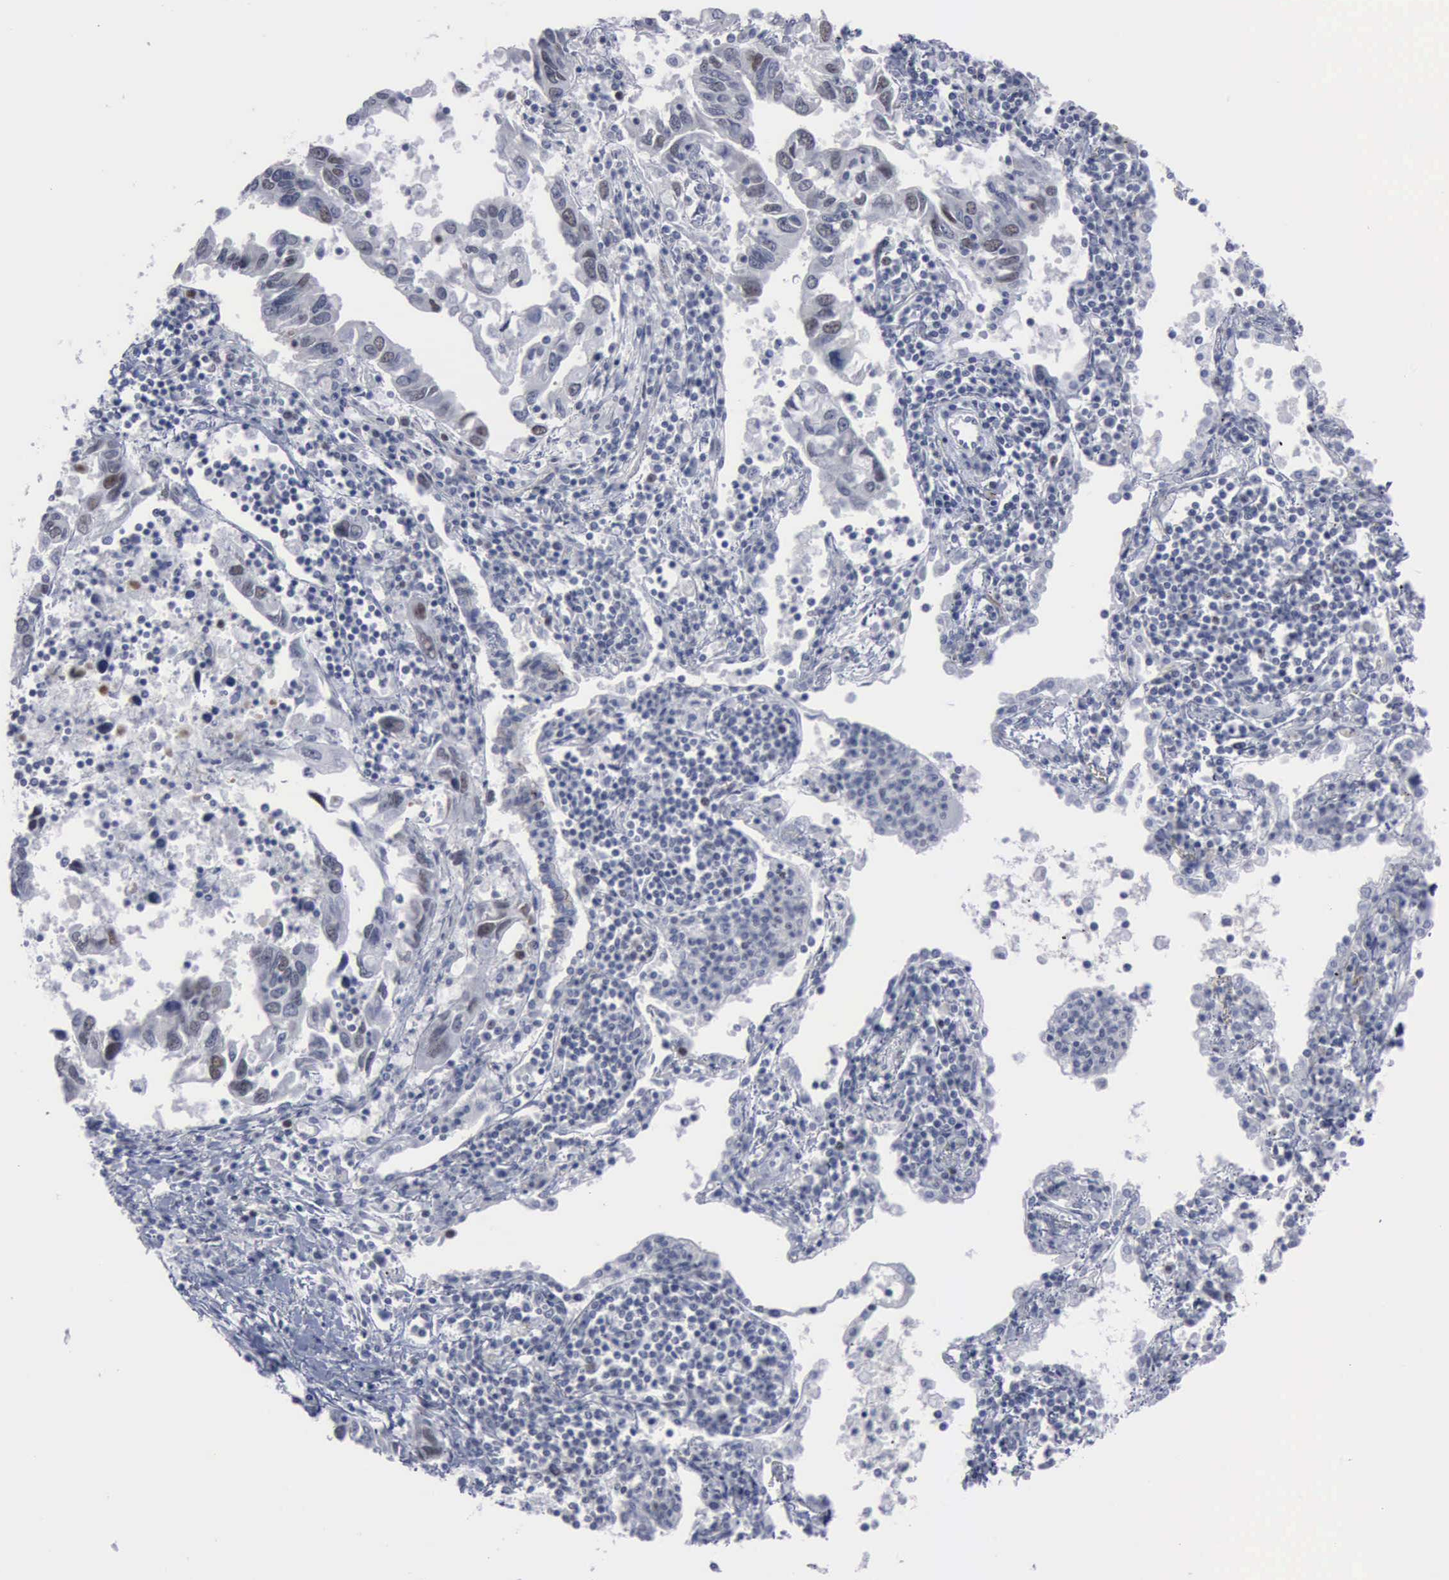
{"staining": {"intensity": "moderate", "quantity": "<25%", "location": "nuclear"}, "tissue": "lung cancer", "cell_type": "Tumor cells", "image_type": "cancer", "snomed": [{"axis": "morphology", "description": "Adenocarcinoma, NOS"}, {"axis": "topography", "description": "Lung"}], "caption": "Protein staining of lung cancer (adenocarcinoma) tissue demonstrates moderate nuclear positivity in approximately <25% of tumor cells.", "gene": "MCM5", "patient": {"sex": "male", "age": 48}}